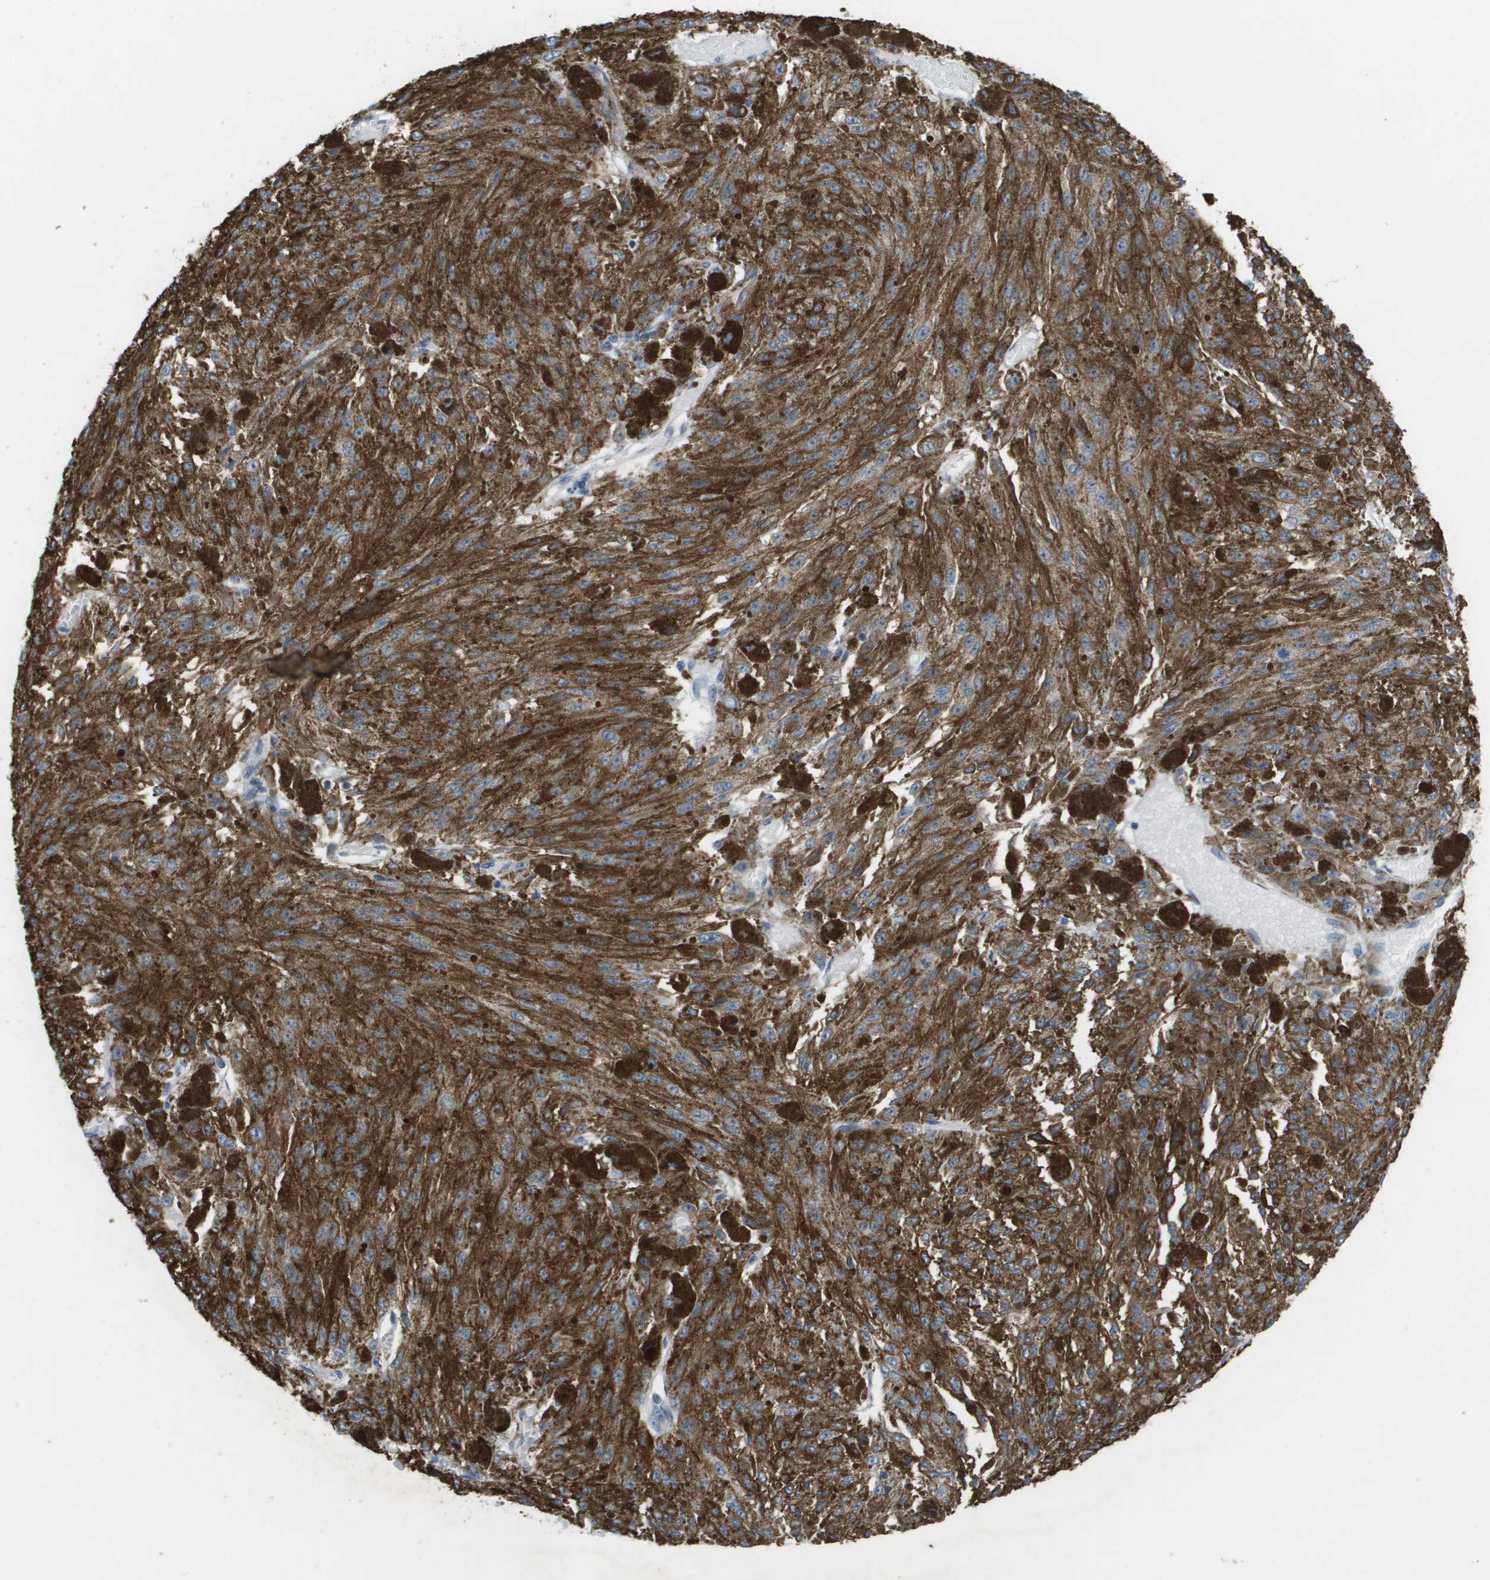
{"staining": {"intensity": "strong", "quantity": ">75%", "location": "cytoplasmic/membranous"}, "tissue": "melanoma", "cell_type": "Tumor cells", "image_type": "cancer", "snomed": [{"axis": "morphology", "description": "Malignant melanoma, NOS"}, {"axis": "topography", "description": "Other"}], "caption": "Melanoma tissue reveals strong cytoplasmic/membranous expression in about >75% of tumor cells", "gene": "TMEM223", "patient": {"sex": "male", "age": 79}}